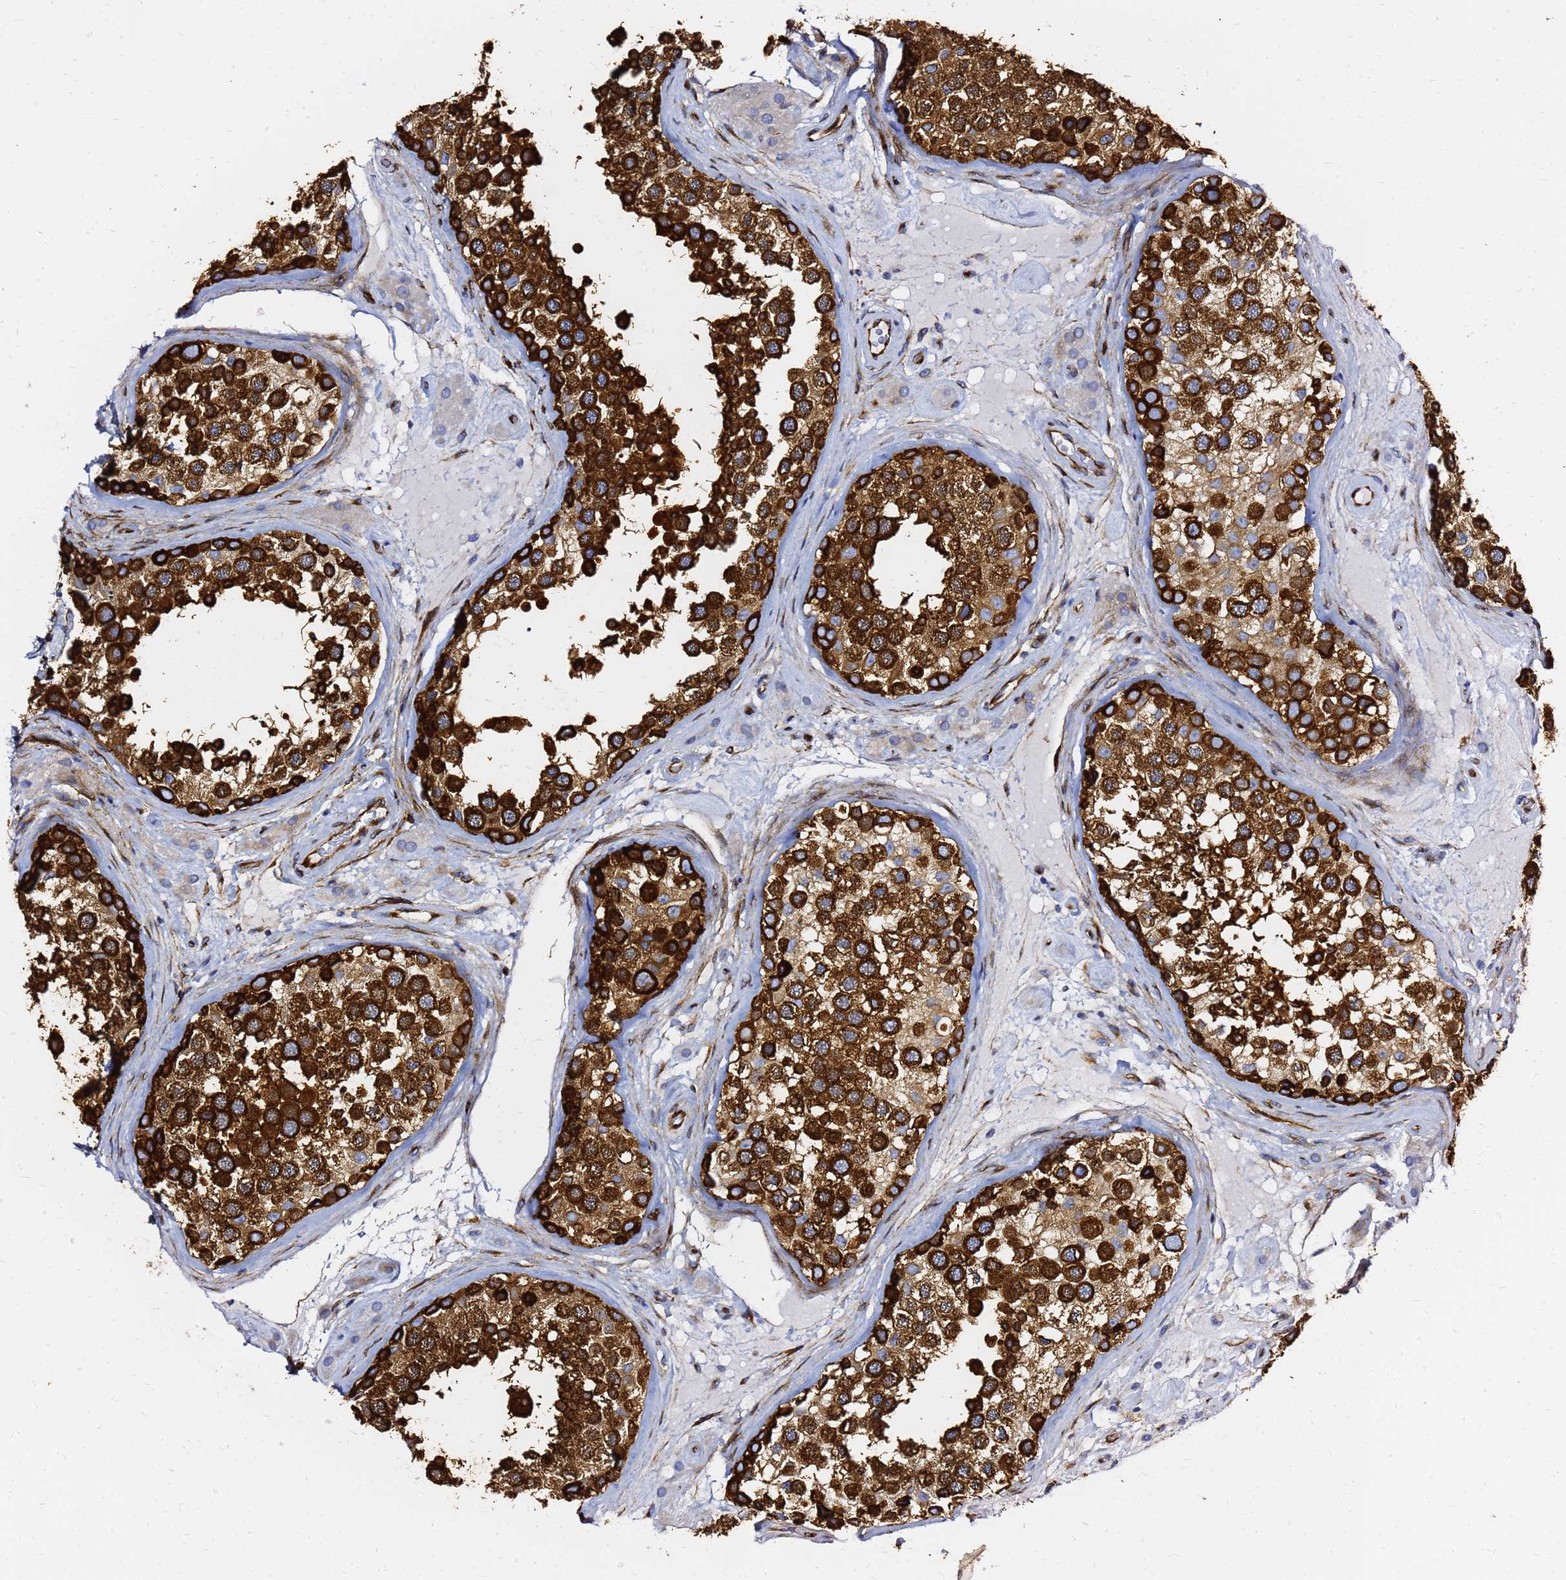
{"staining": {"intensity": "strong", "quantity": ">75%", "location": "cytoplasmic/membranous"}, "tissue": "testis", "cell_type": "Cells in seminiferous ducts", "image_type": "normal", "snomed": [{"axis": "morphology", "description": "Normal tissue, NOS"}, {"axis": "topography", "description": "Testis"}], "caption": "Immunohistochemical staining of unremarkable human testis shows high levels of strong cytoplasmic/membranous expression in approximately >75% of cells in seminiferous ducts. (brown staining indicates protein expression, while blue staining denotes nuclei).", "gene": "TUBA8", "patient": {"sex": "male", "age": 46}}